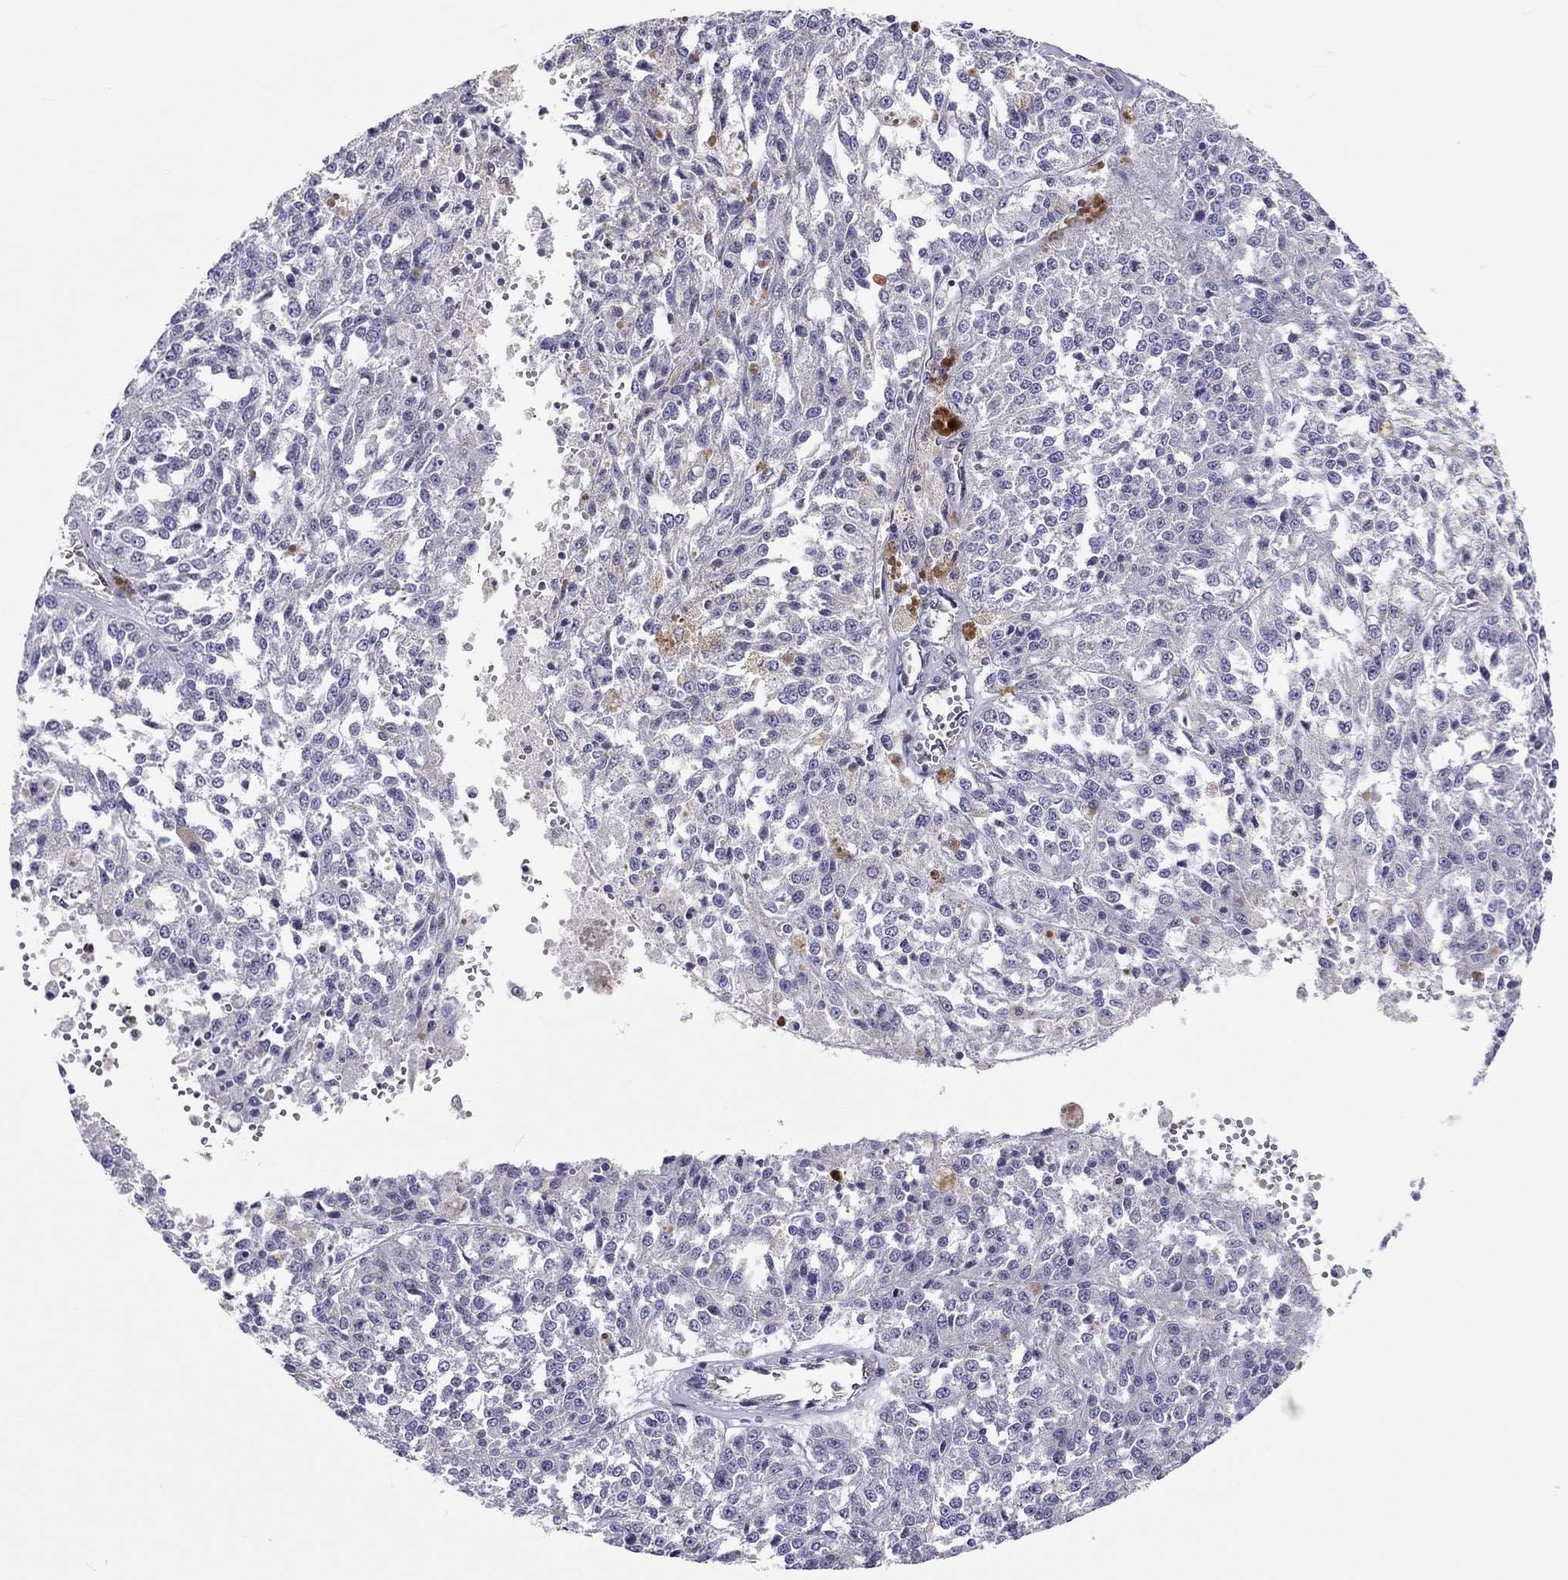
{"staining": {"intensity": "negative", "quantity": "none", "location": "none"}, "tissue": "melanoma", "cell_type": "Tumor cells", "image_type": "cancer", "snomed": [{"axis": "morphology", "description": "Malignant melanoma, Metastatic site"}, {"axis": "topography", "description": "Lymph node"}], "caption": "An immunohistochemistry (IHC) image of melanoma is shown. There is no staining in tumor cells of melanoma.", "gene": "ABCG4", "patient": {"sex": "female", "age": 64}}